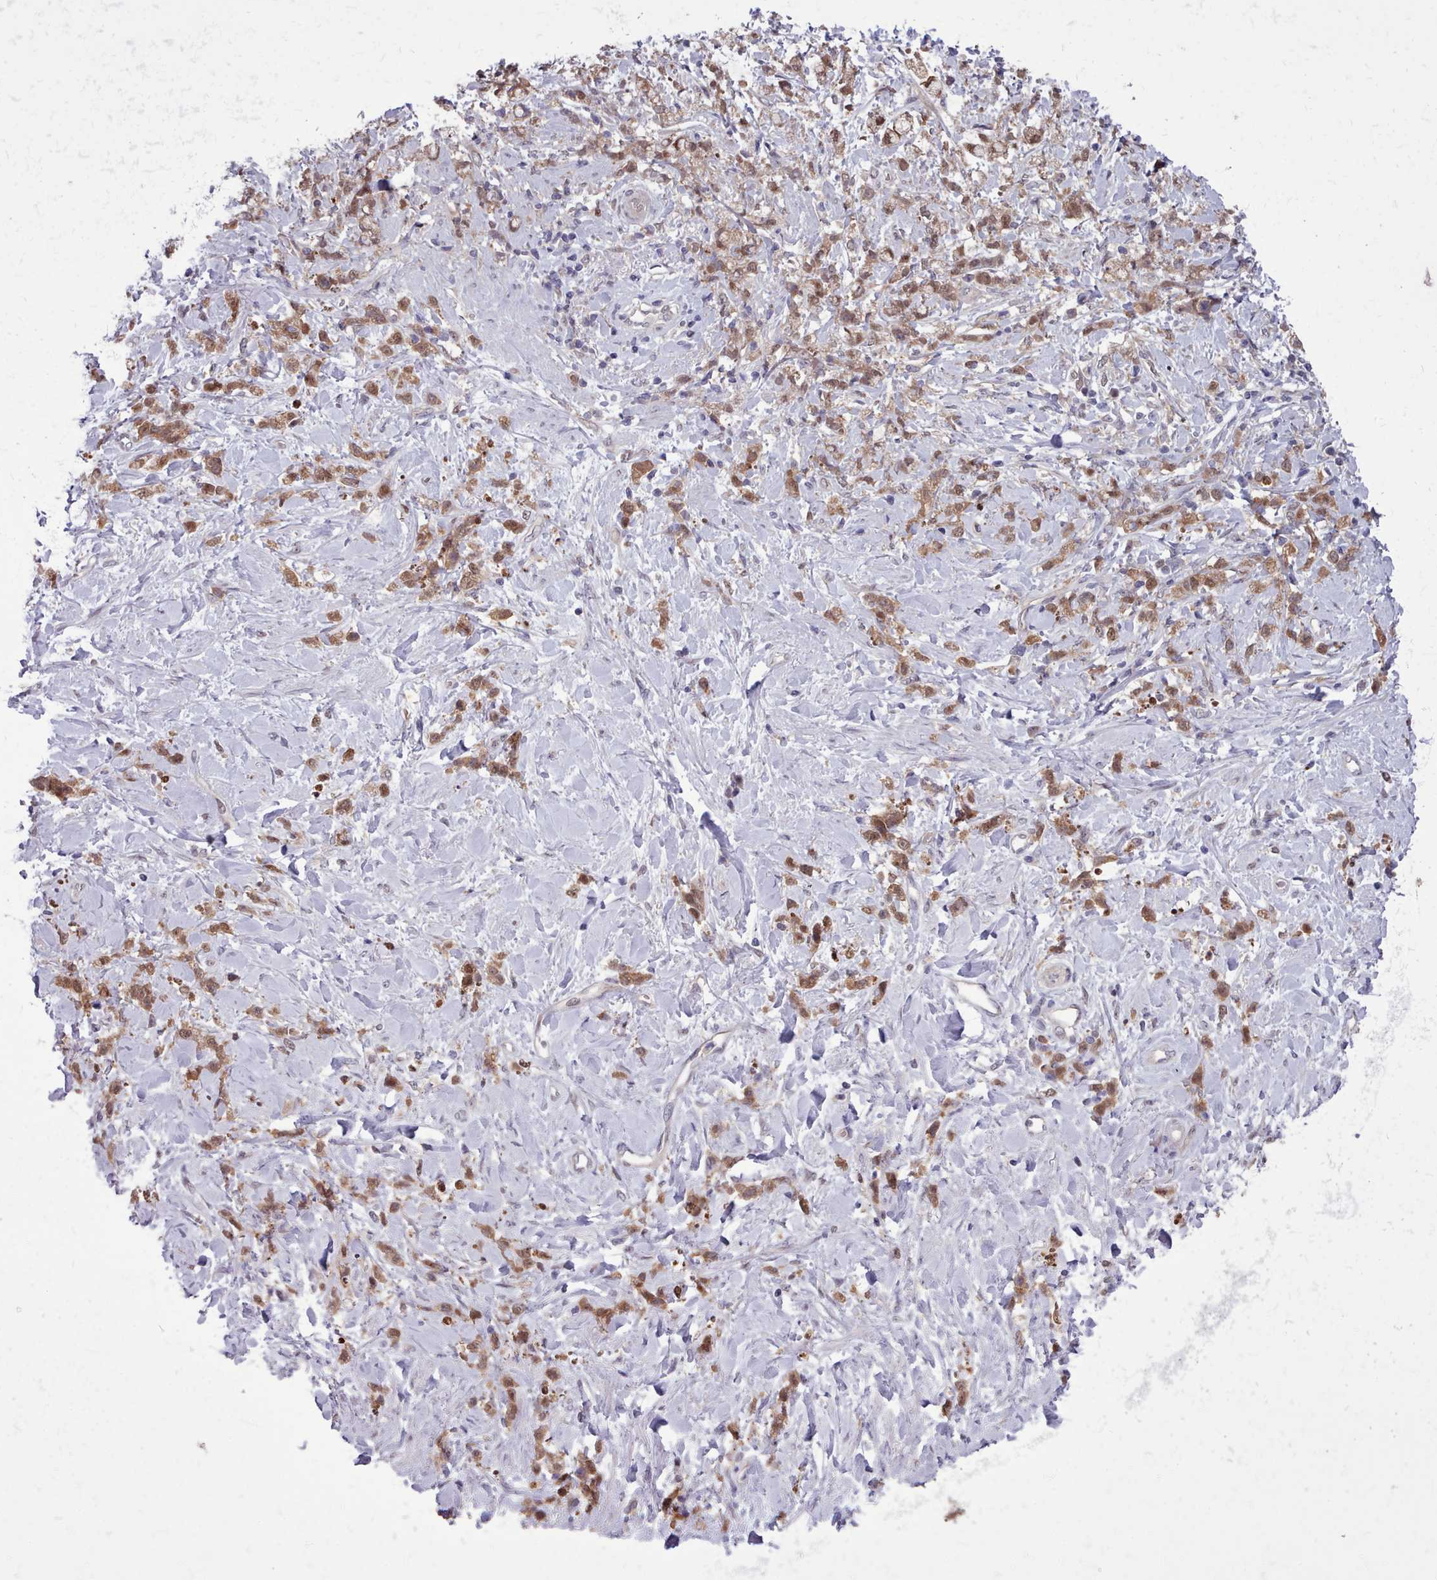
{"staining": {"intensity": "moderate", "quantity": ">75%", "location": "cytoplasmic/membranous,nuclear"}, "tissue": "stomach cancer", "cell_type": "Tumor cells", "image_type": "cancer", "snomed": [{"axis": "morphology", "description": "Adenocarcinoma, NOS"}, {"axis": "topography", "description": "Stomach"}], "caption": "Tumor cells reveal moderate cytoplasmic/membranous and nuclear positivity in approximately >75% of cells in adenocarcinoma (stomach).", "gene": "AHCY", "patient": {"sex": "female", "age": 60}}